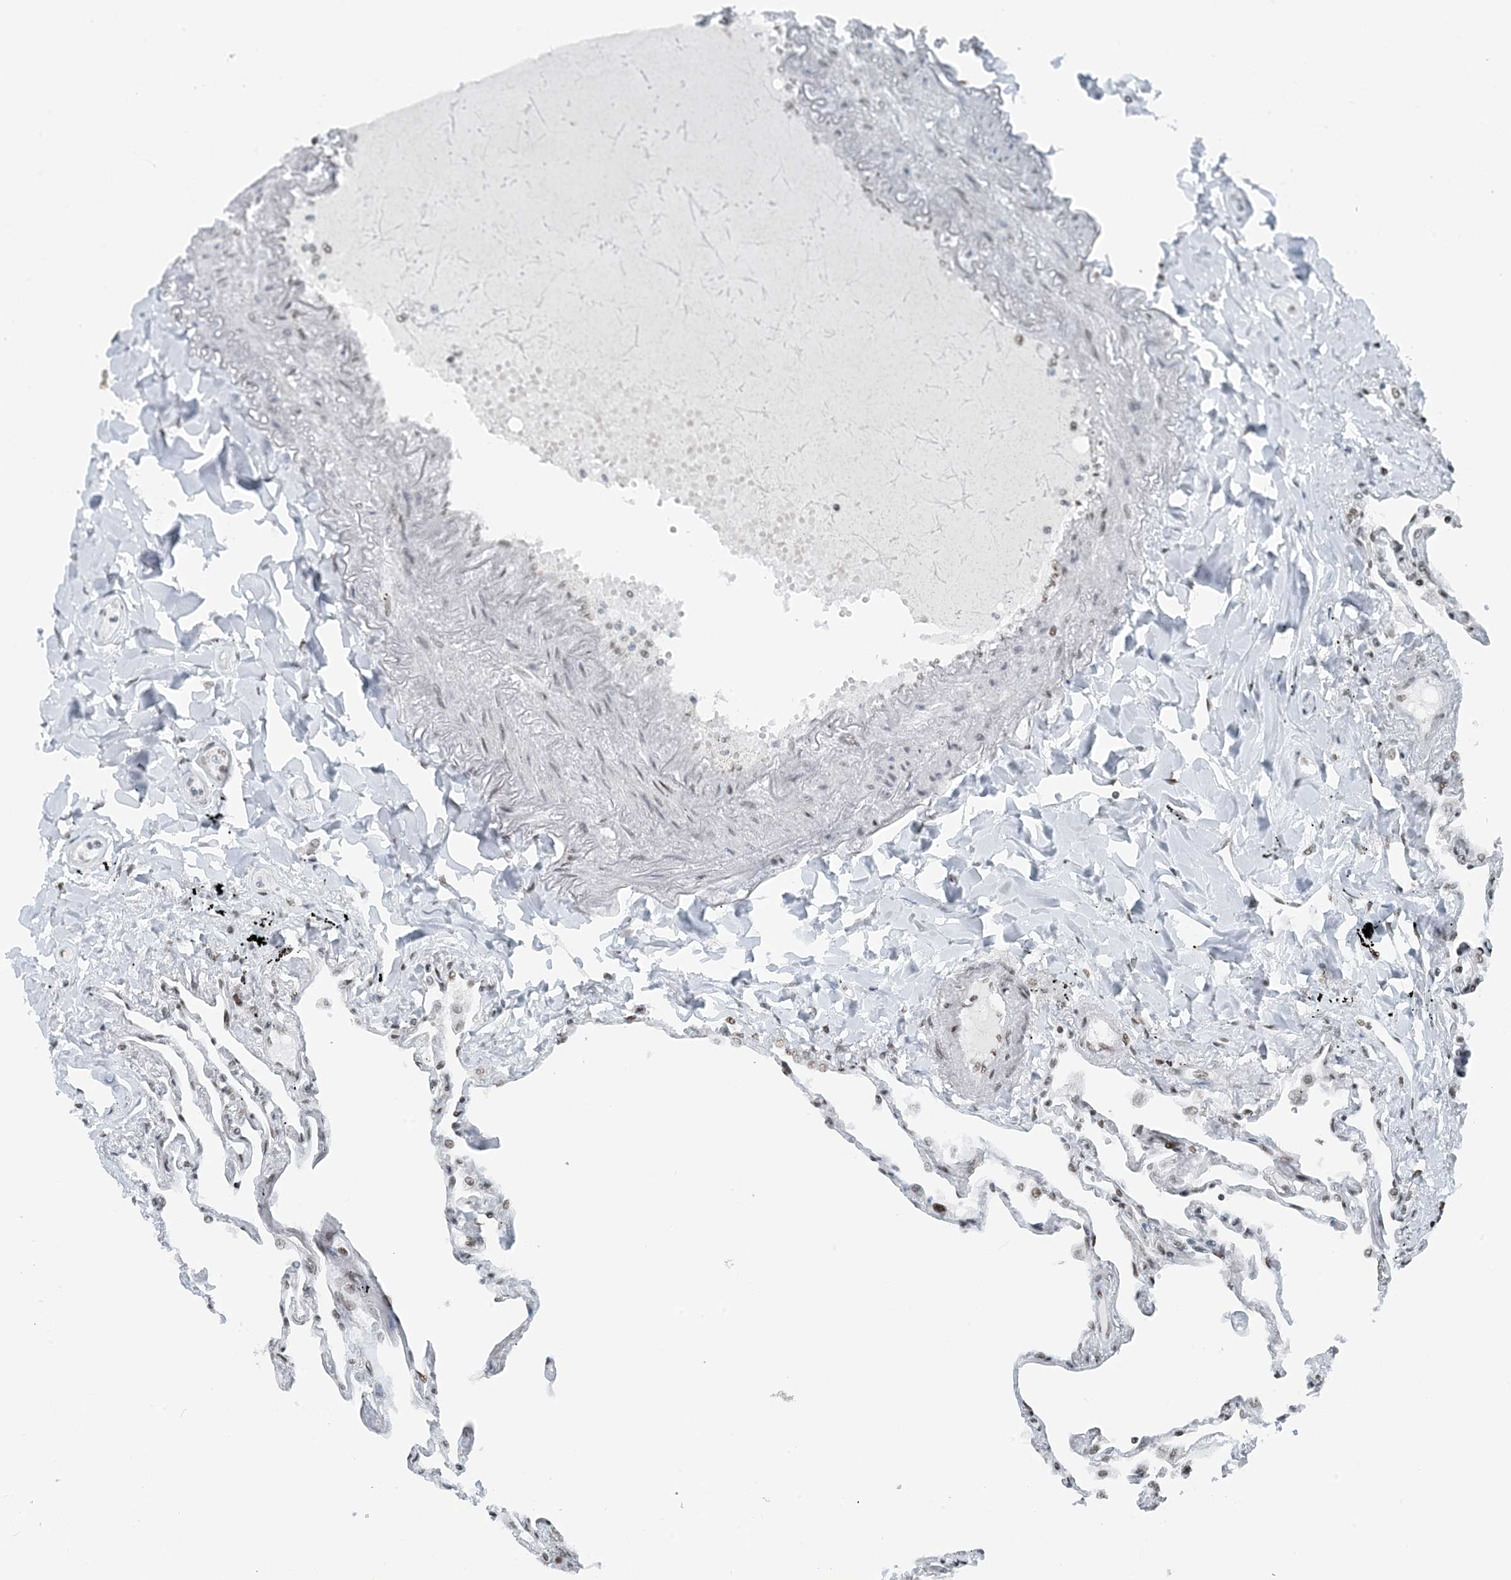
{"staining": {"intensity": "weak", "quantity": ">75%", "location": "nuclear"}, "tissue": "lung", "cell_type": "Alveolar cells", "image_type": "normal", "snomed": [{"axis": "morphology", "description": "Normal tissue, NOS"}, {"axis": "topography", "description": "Lung"}], "caption": "A brown stain shows weak nuclear positivity of a protein in alveolar cells of unremarkable lung.", "gene": "ZNF500", "patient": {"sex": "female", "age": 67}}